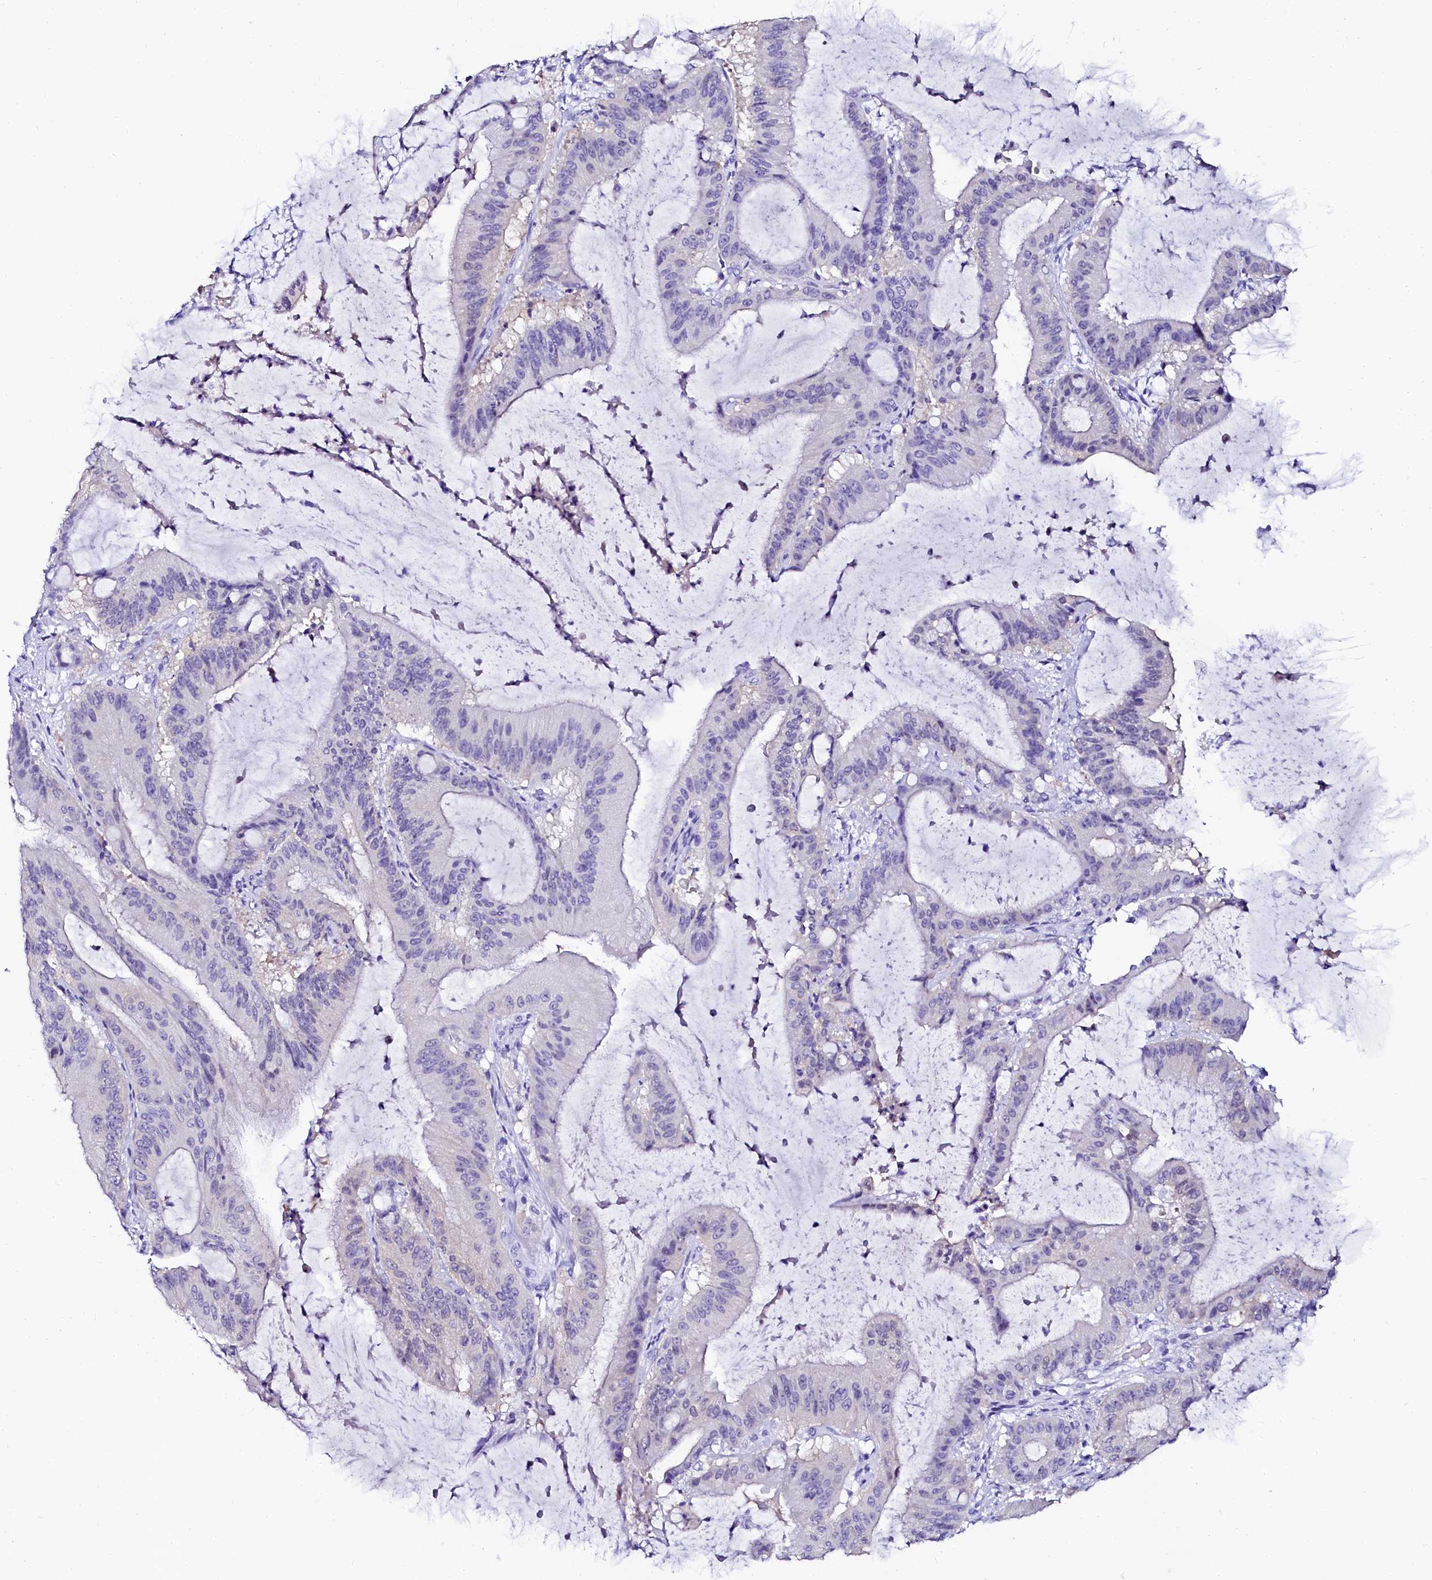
{"staining": {"intensity": "negative", "quantity": "none", "location": "none"}, "tissue": "liver cancer", "cell_type": "Tumor cells", "image_type": "cancer", "snomed": [{"axis": "morphology", "description": "Normal tissue, NOS"}, {"axis": "morphology", "description": "Cholangiocarcinoma"}, {"axis": "topography", "description": "Liver"}, {"axis": "topography", "description": "Peripheral nerve tissue"}], "caption": "An IHC photomicrograph of liver cancer (cholangiocarcinoma) is shown. There is no staining in tumor cells of liver cancer (cholangiocarcinoma).", "gene": "SORD", "patient": {"sex": "female", "age": 73}}